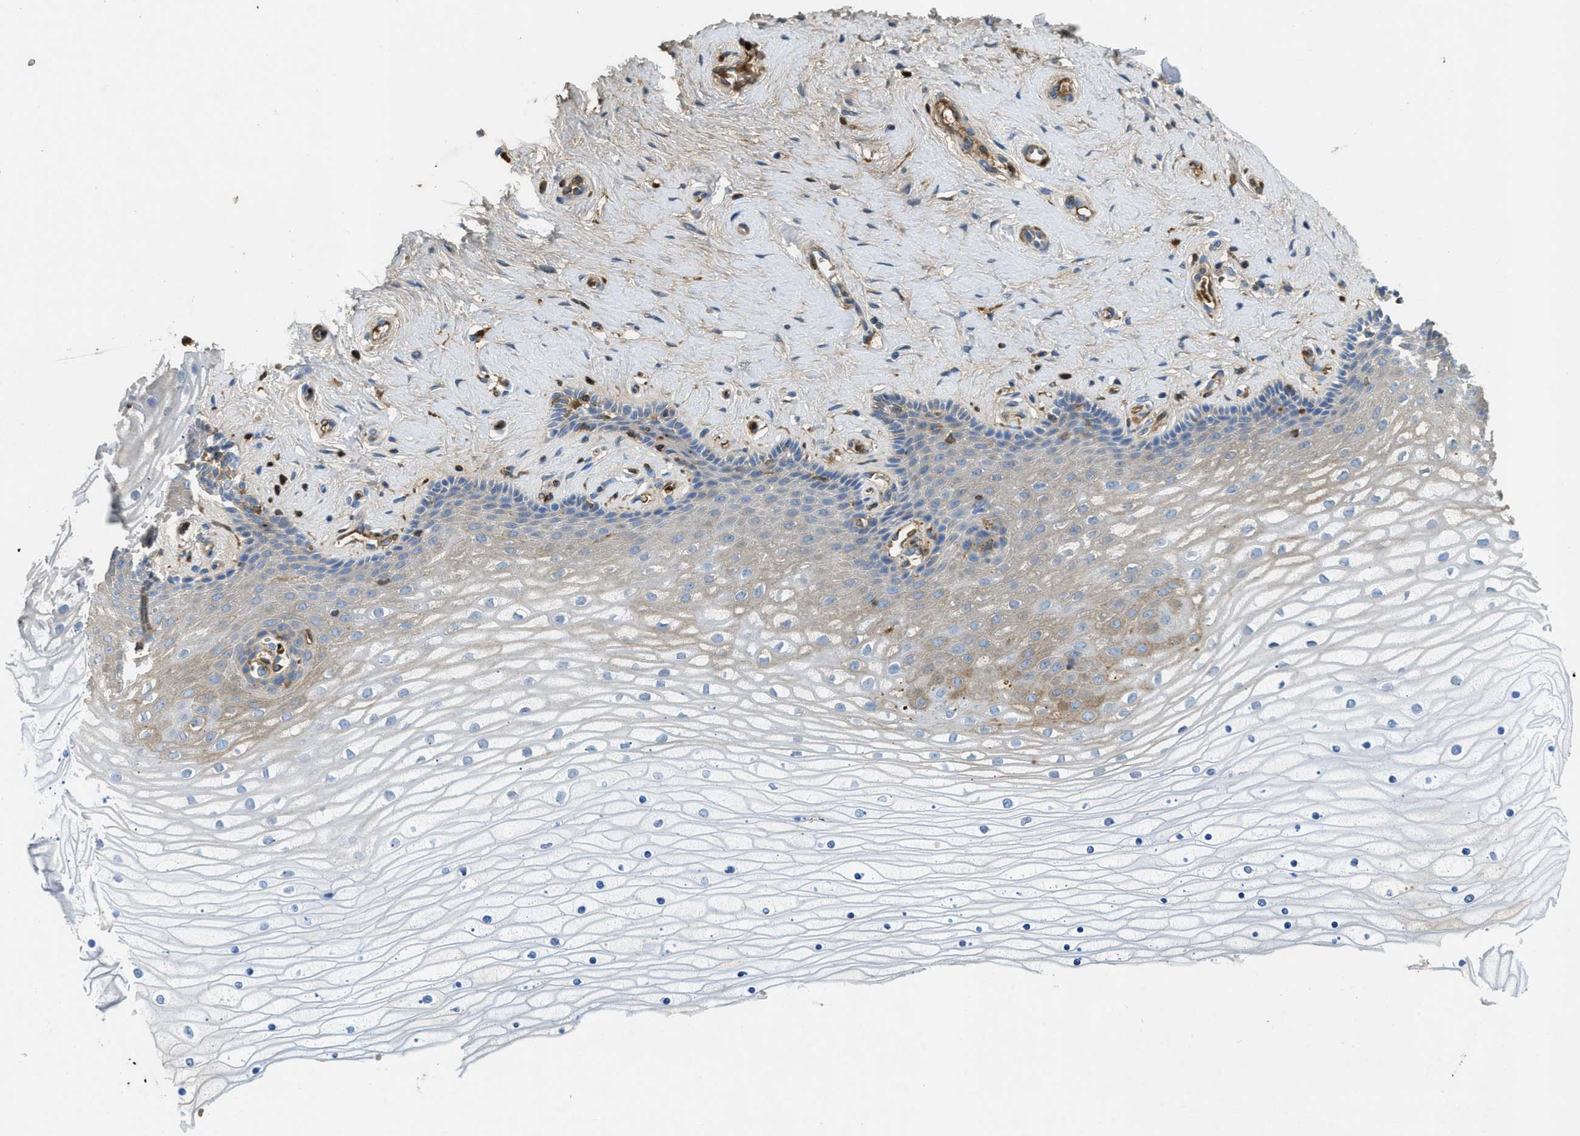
{"staining": {"intensity": "negative", "quantity": "none", "location": "none"}, "tissue": "cervix", "cell_type": "Glandular cells", "image_type": "normal", "snomed": [{"axis": "morphology", "description": "Normal tissue, NOS"}, {"axis": "topography", "description": "Cervix"}], "caption": "This micrograph is of normal cervix stained with immunohistochemistry (IHC) to label a protein in brown with the nuclei are counter-stained blue. There is no staining in glandular cells.", "gene": "MPDU1", "patient": {"sex": "female", "age": 39}}